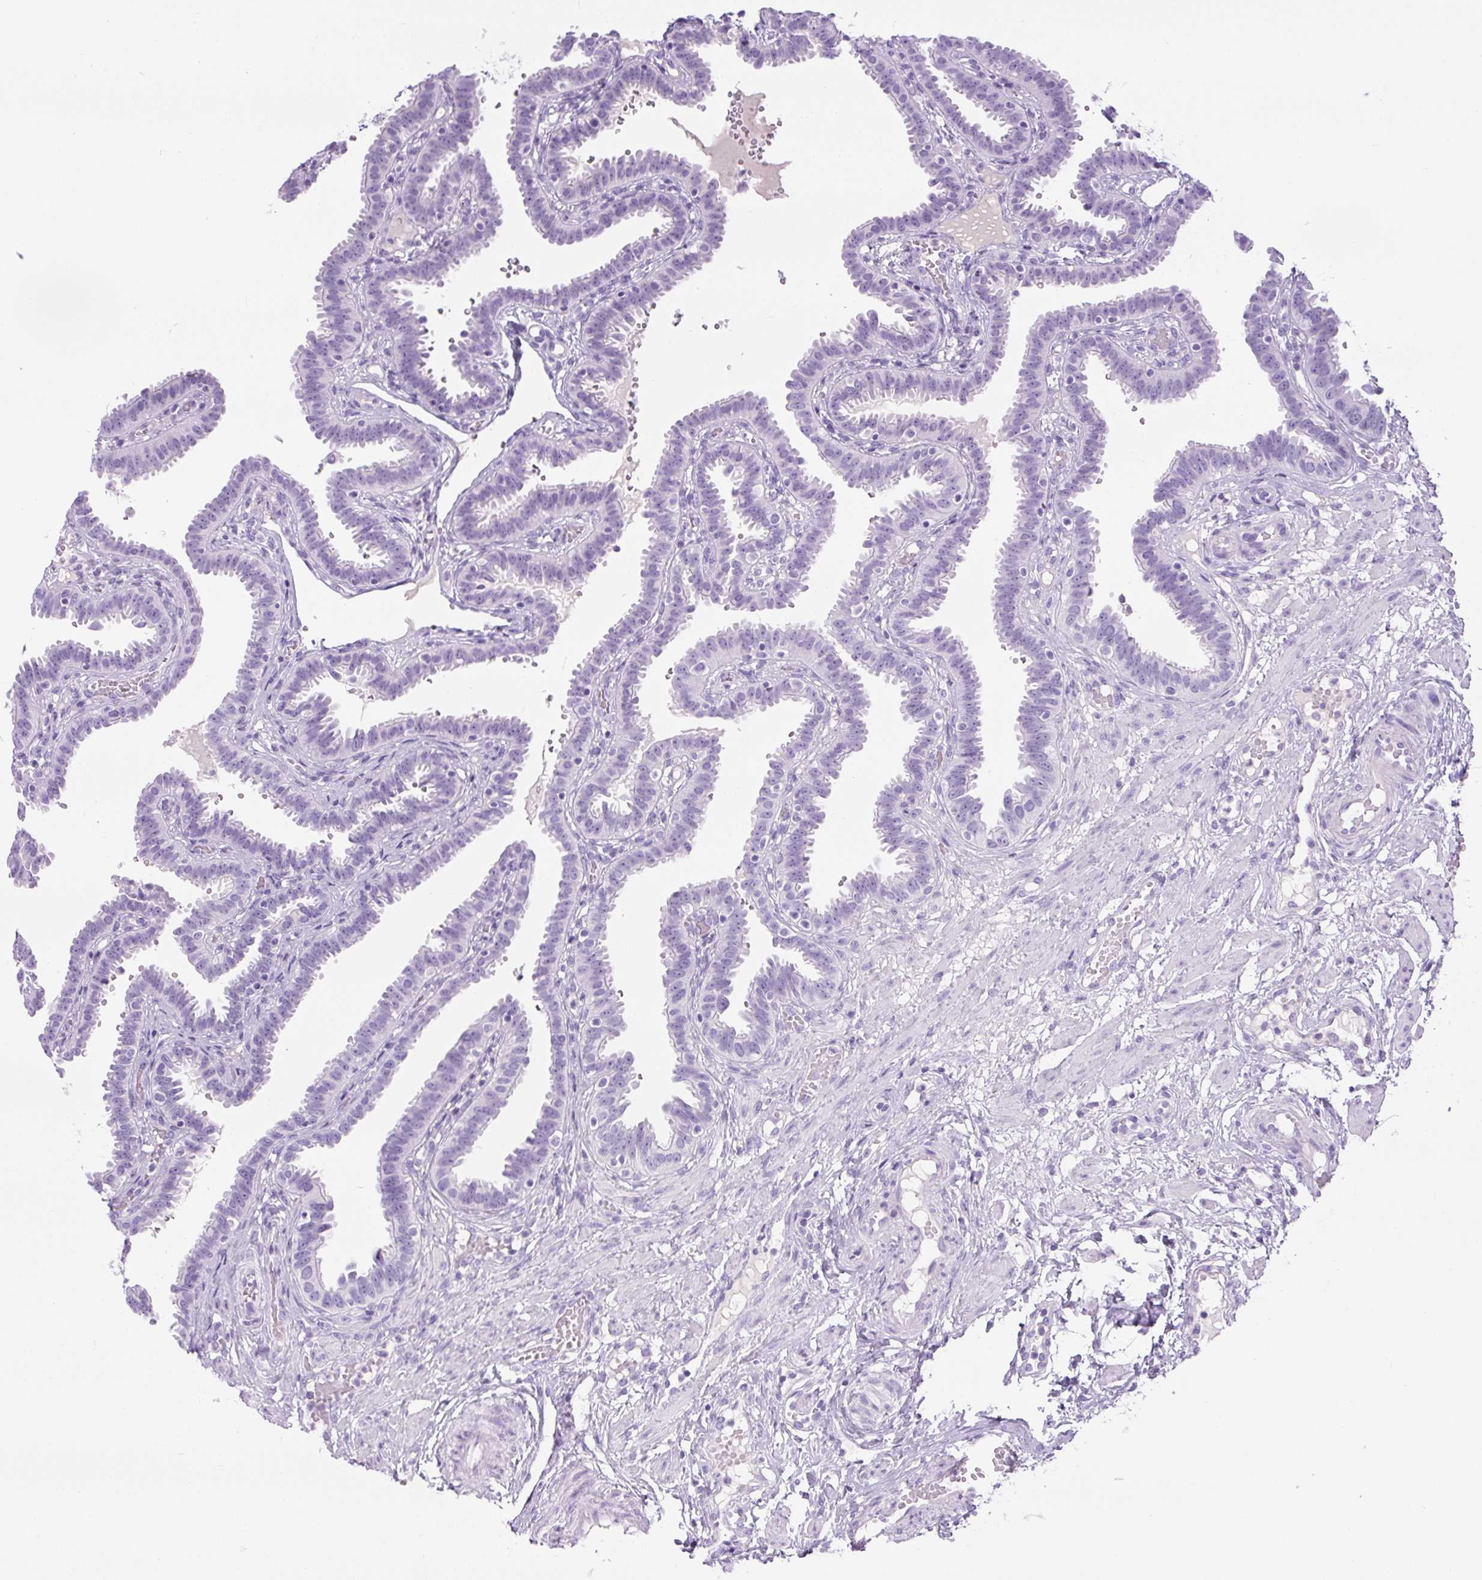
{"staining": {"intensity": "negative", "quantity": "none", "location": "none"}, "tissue": "fallopian tube", "cell_type": "Glandular cells", "image_type": "normal", "snomed": [{"axis": "morphology", "description": "Normal tissue, NOS"}, {"axis": "topography", "description": "Fallopian tube"}], "caption": "This is an IHC micrograph of normal fallopian tube. There is no expression in glandular cells.", "gene": "RSPO4", "patient": {"sex": "female", "age": 37}}